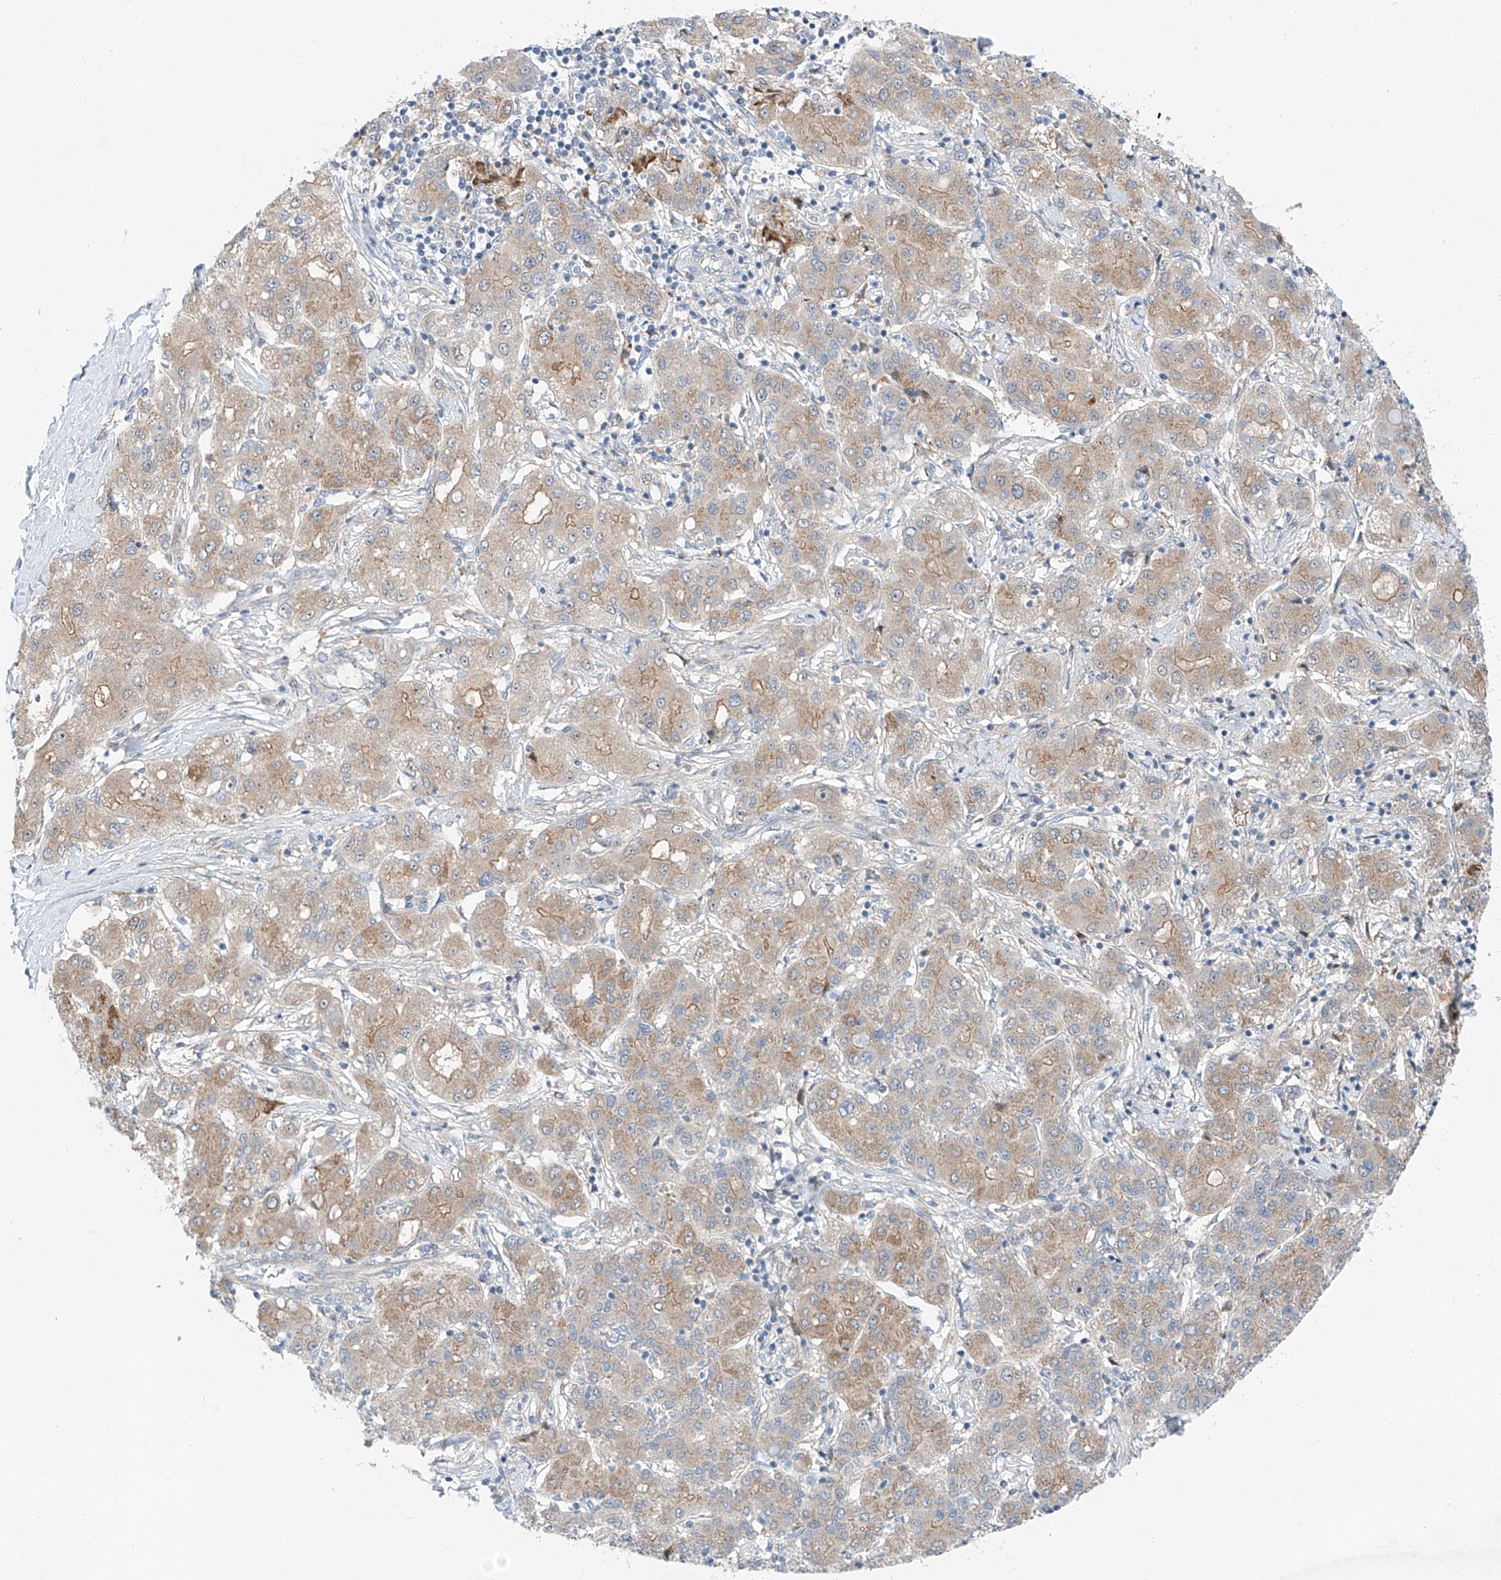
{"staining": {"intensity": "moderate", "quantity": "<25%", "location": "cytoplasmic/membranous"}, "tissue": "liver cancer", "cell_type": "Tumor cells", "image_type": "cancer", "snomed": [{"axis": "morphology", "description": "Carcinoma, Hepatocellular, NOS"}, {"axis": "topography", "description": "Liver"}], "caption": "Human hepatocellular carcinoma (liver) stained with a brown dye shows moderate cytoplasmic/membranous positive positivity in about <25% of tumor cells.", "gene": "CLDND1", "patient": {"sex": "male", "age": 65}}